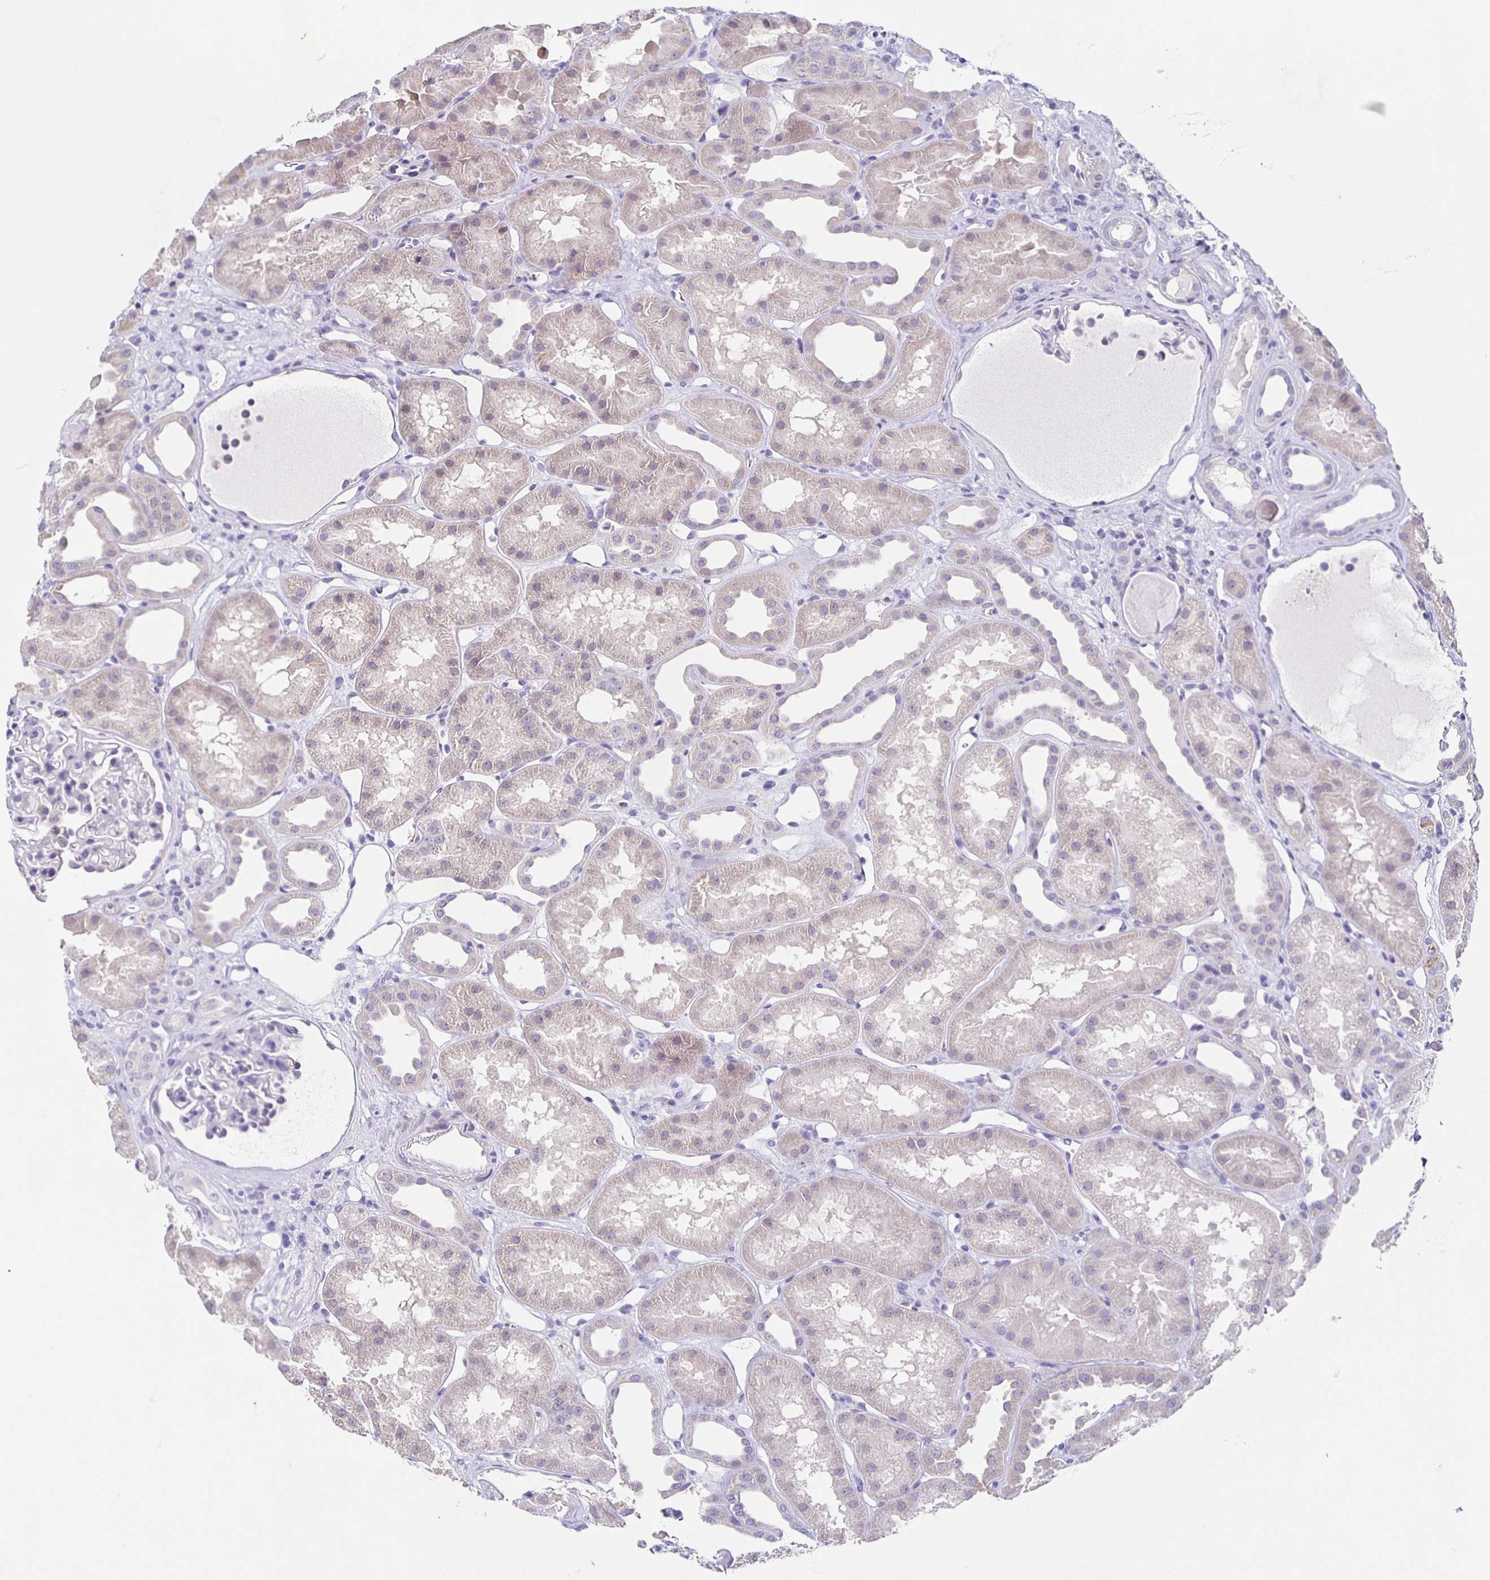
{"staining": {"intensity": "negative", "quantity": "none", "location": "none"}, "tissue": "kidney", "cell_type": "Cells in glomeruli", "image_type": "normal", "snomed": [{"axis": "morphology", "description": "Normal tissue, NOS"}, {"axis": "topography", "description": "Kidney"}], "caption": "DAB immunohistochemical staining of normal human kidney reveals no significant positivity in cells in glomeruli.", "gene": "CARNS1", "patient": {"sex": "male", "age": 61}}